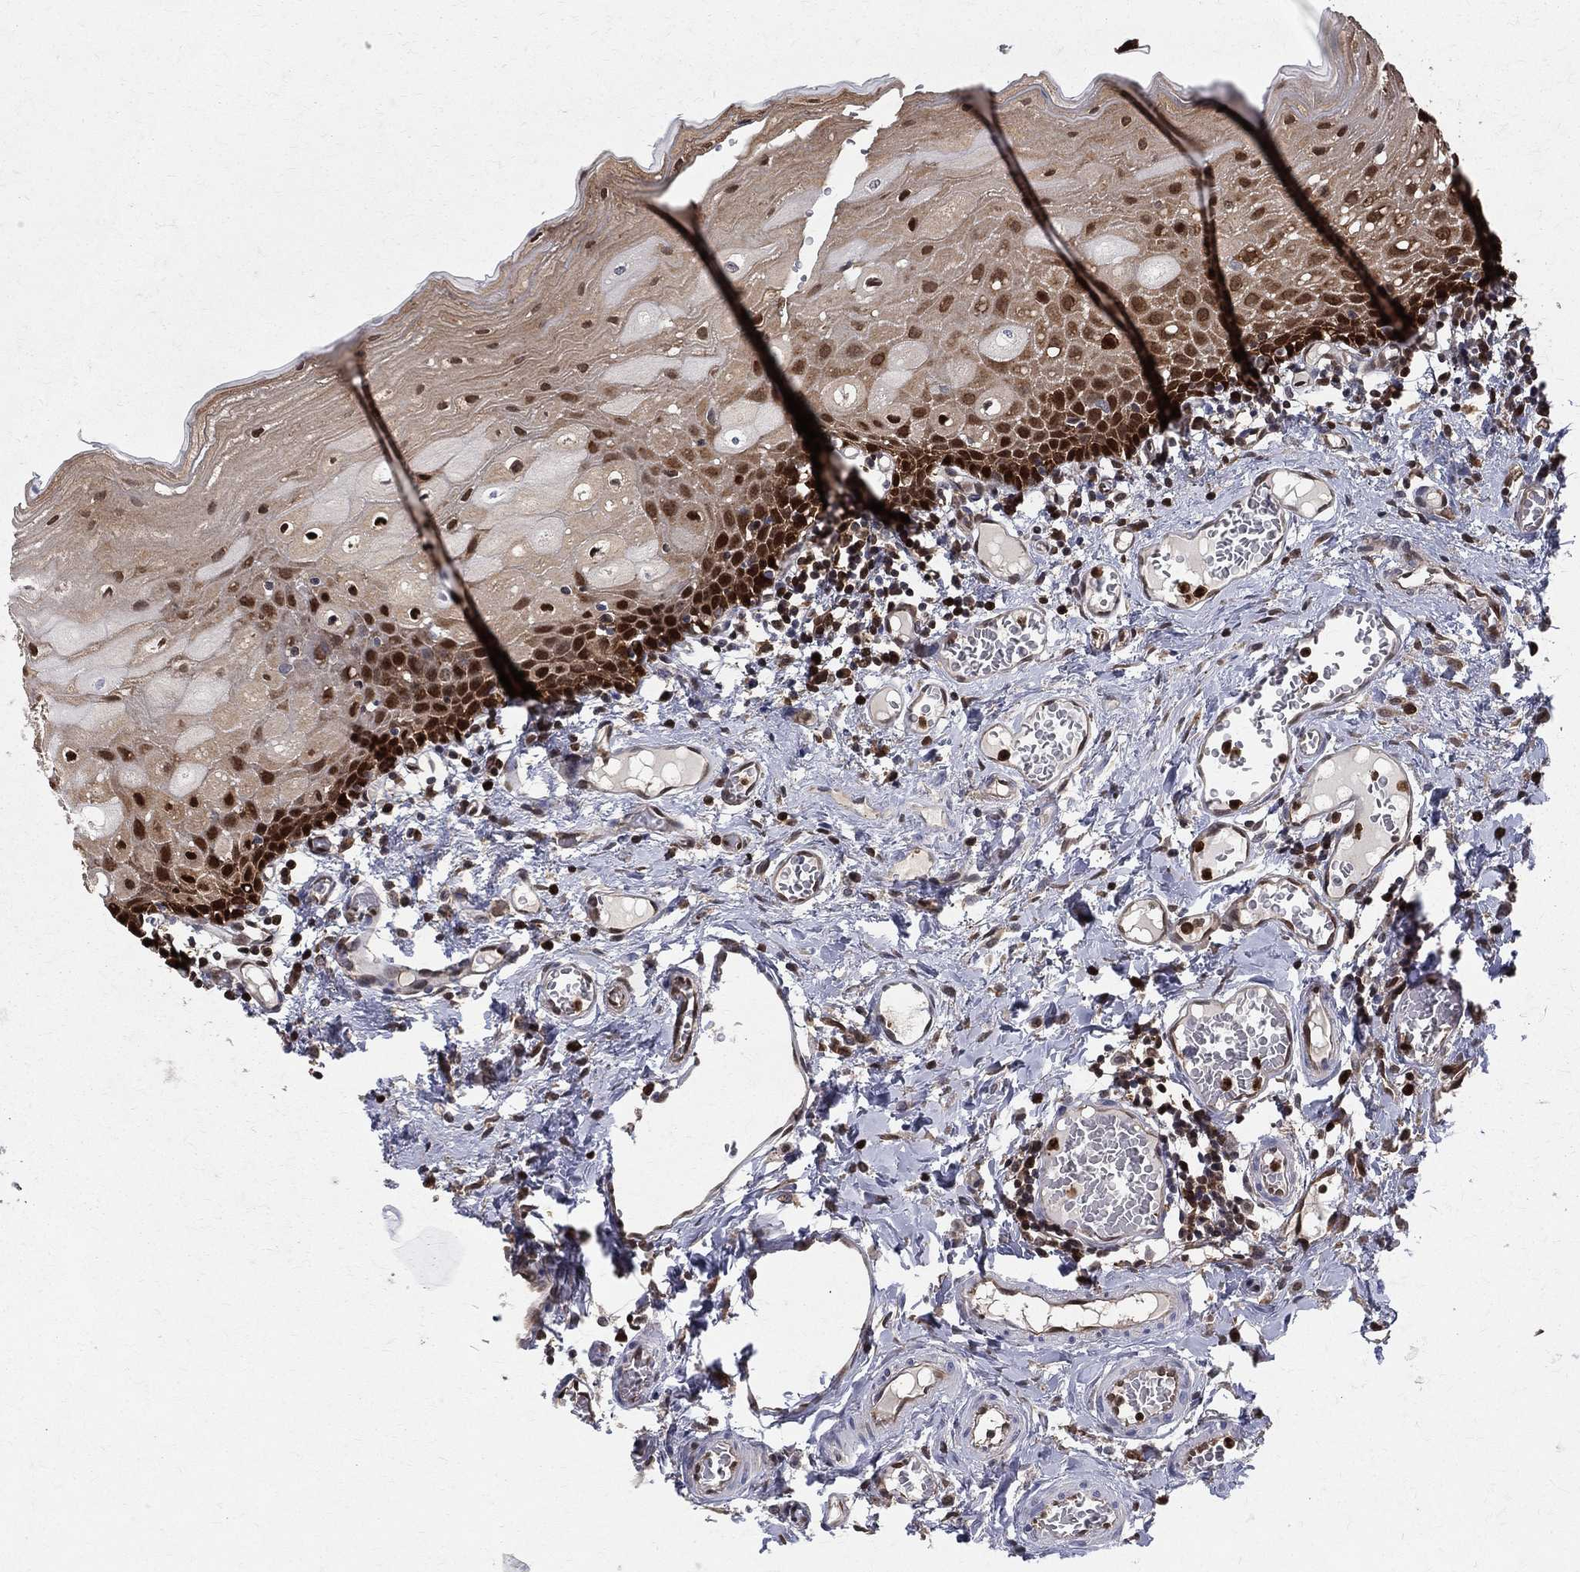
{"staining": {"intensity": "strong", "quantity": "25%-75%", "location": "nuclear"}, "tissue": "oral mucosa", "cell_type": "Squamous epithelial cells", "image_type": "normal", "snomed": [{"axis": "morphology", "description": "Normal tissue, NOS"}, {"axis": "morphology", "description": "Squamous cell carcinoma, NOS"}, {"axis": "topography", "description": "Oral tissue"}, {"axis": "topography", "description": "Head-Neck"}], "caption": "A micrograph of human oral mucosa stained for a protein demonstrates strong nuclear brown staining in squamous epithelial cells.", "gene": "ENO1", "patient": {"sex": "female", "age": 70}}